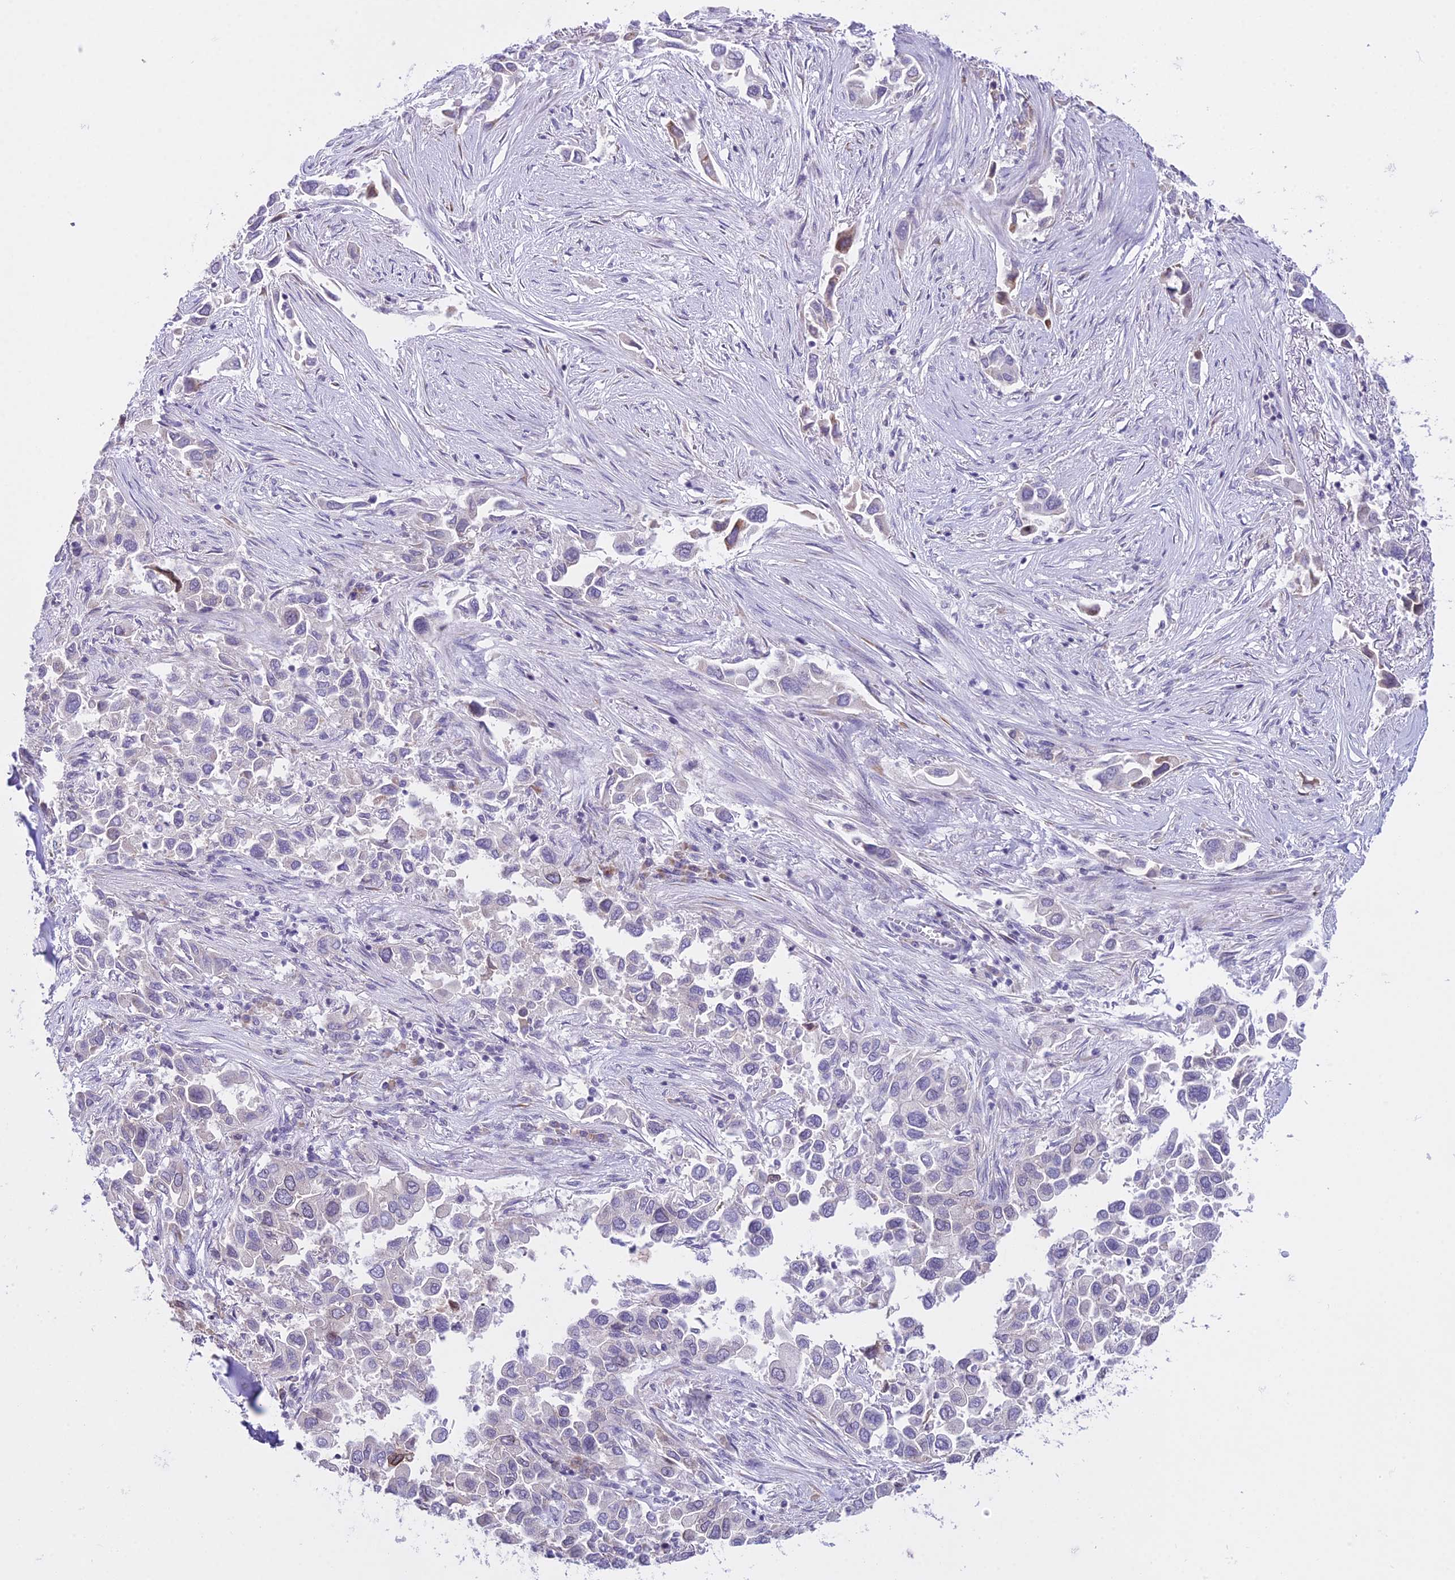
{"staining": {"intensity": "moderate", "quantity": "<25%", "location": "cytoplasmic/membranous"}, "tissue": "lung cancer", "cell_type": "Tumor cells", "image_type": "cancer", "snomed": [{"axis": "morphology", "description": "Adenocarcinoma, NOS"}, {"axis": "topography", "description": "Lung"}], "caption": "Lung cancer (adenocarcinoma) tissue demonstrates moderate cytoplasmic/membranous expression in about <25% of tumor cells, visualized by immunohistochemistry. (DAB (3,3'-diaminobenzidine) IHC with brightfield microscopy, high magnification).", "gene": "RPS26", "patient": {"sex": "female", "age": 76}}